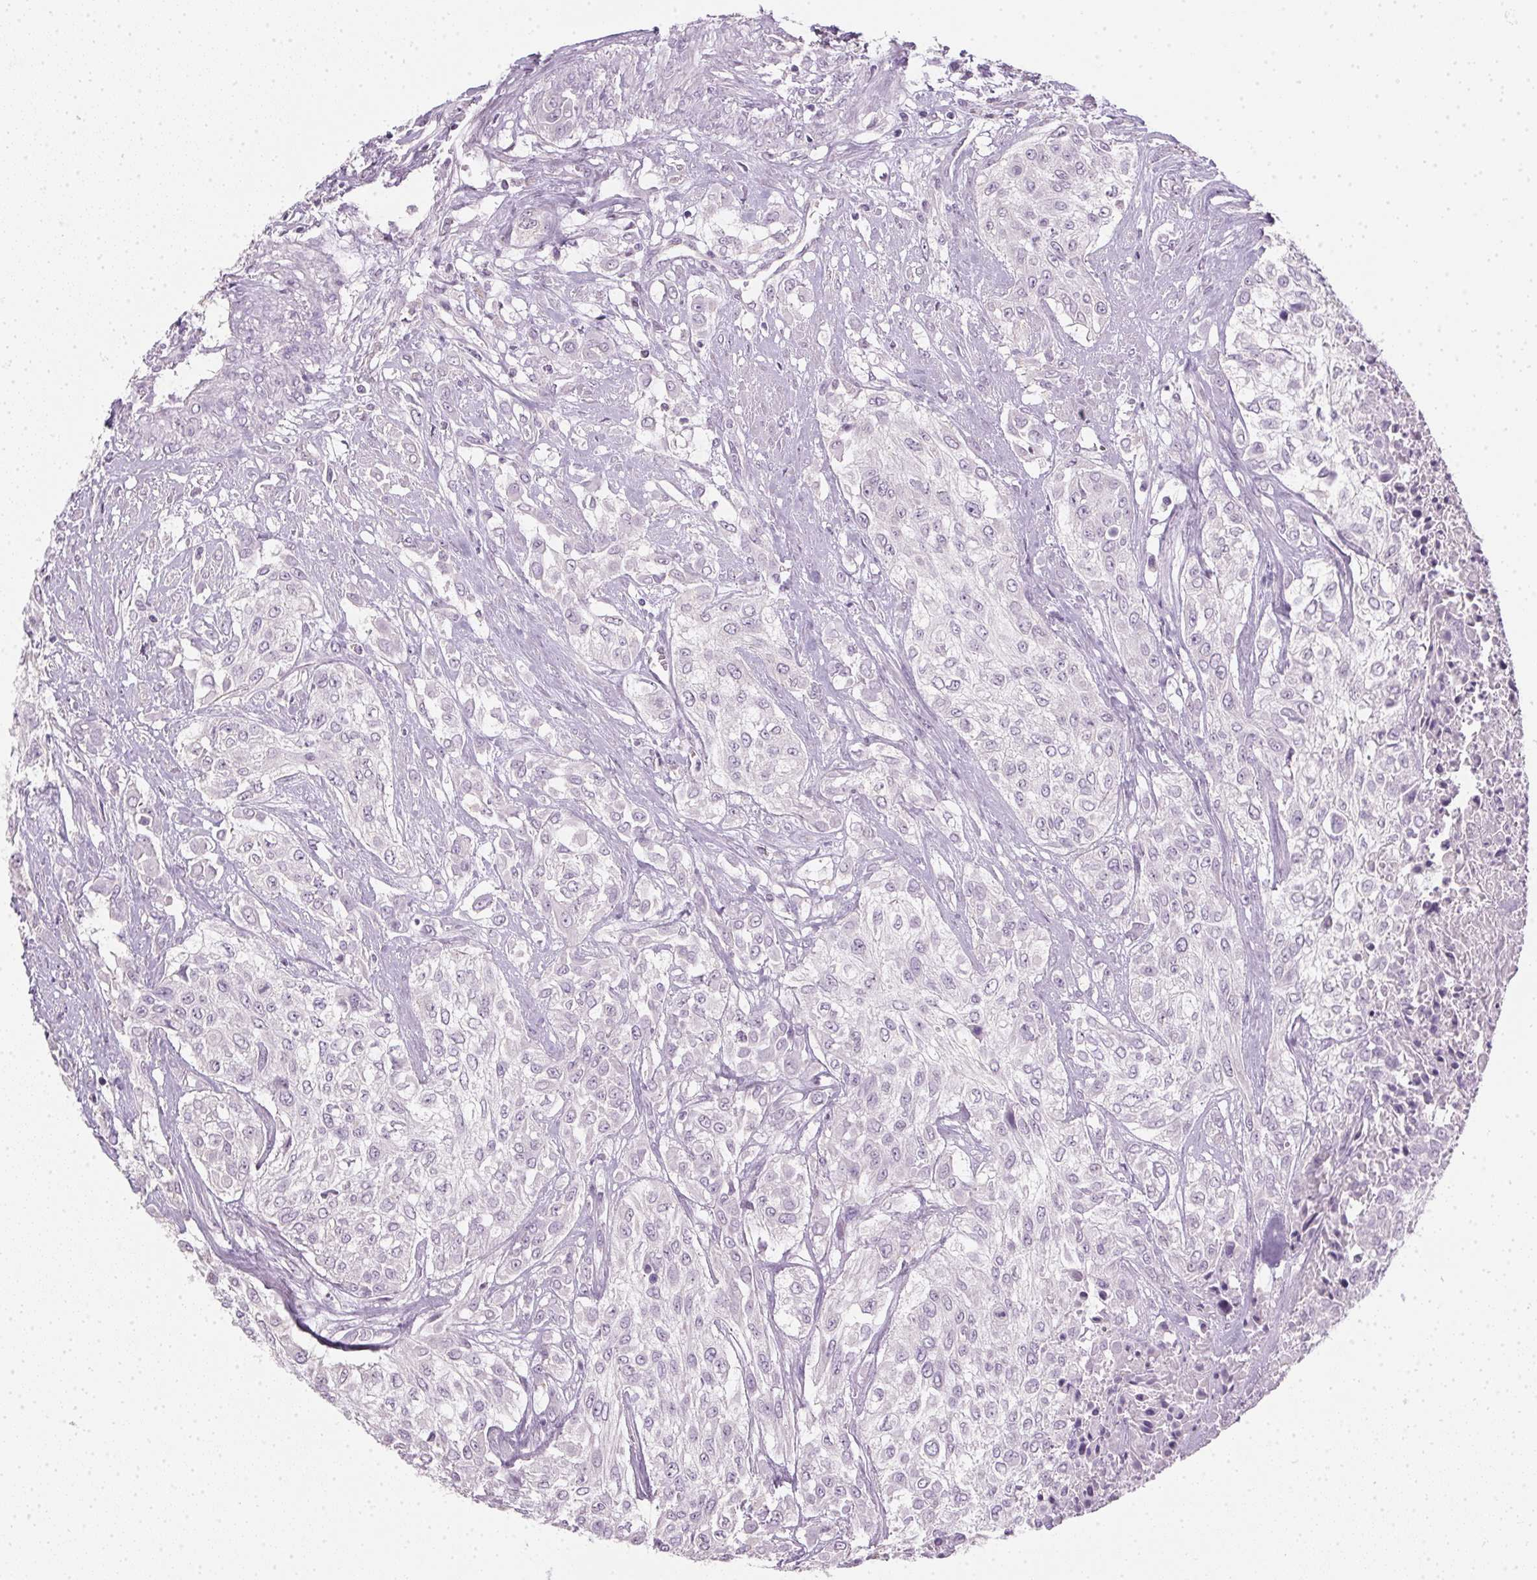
{"staining": {"intensity": "negative", "quantity": "none", "location": "none"}, "tissue": "urothelial cancer", "cell_type": "Tumor cells", "image_type": "cancer", "snomed": [{"axis": "morphology", "description": "Urothelial carcinoma, High grade"}, {"axis": "topography", "description": "Urinary bladder"}], "caption": "Immunohistochemistry of urothelial cancer displays no staining in tumor cells.", "gene": "TMEM72", "patient": {"sex": "male", "age": 57}}